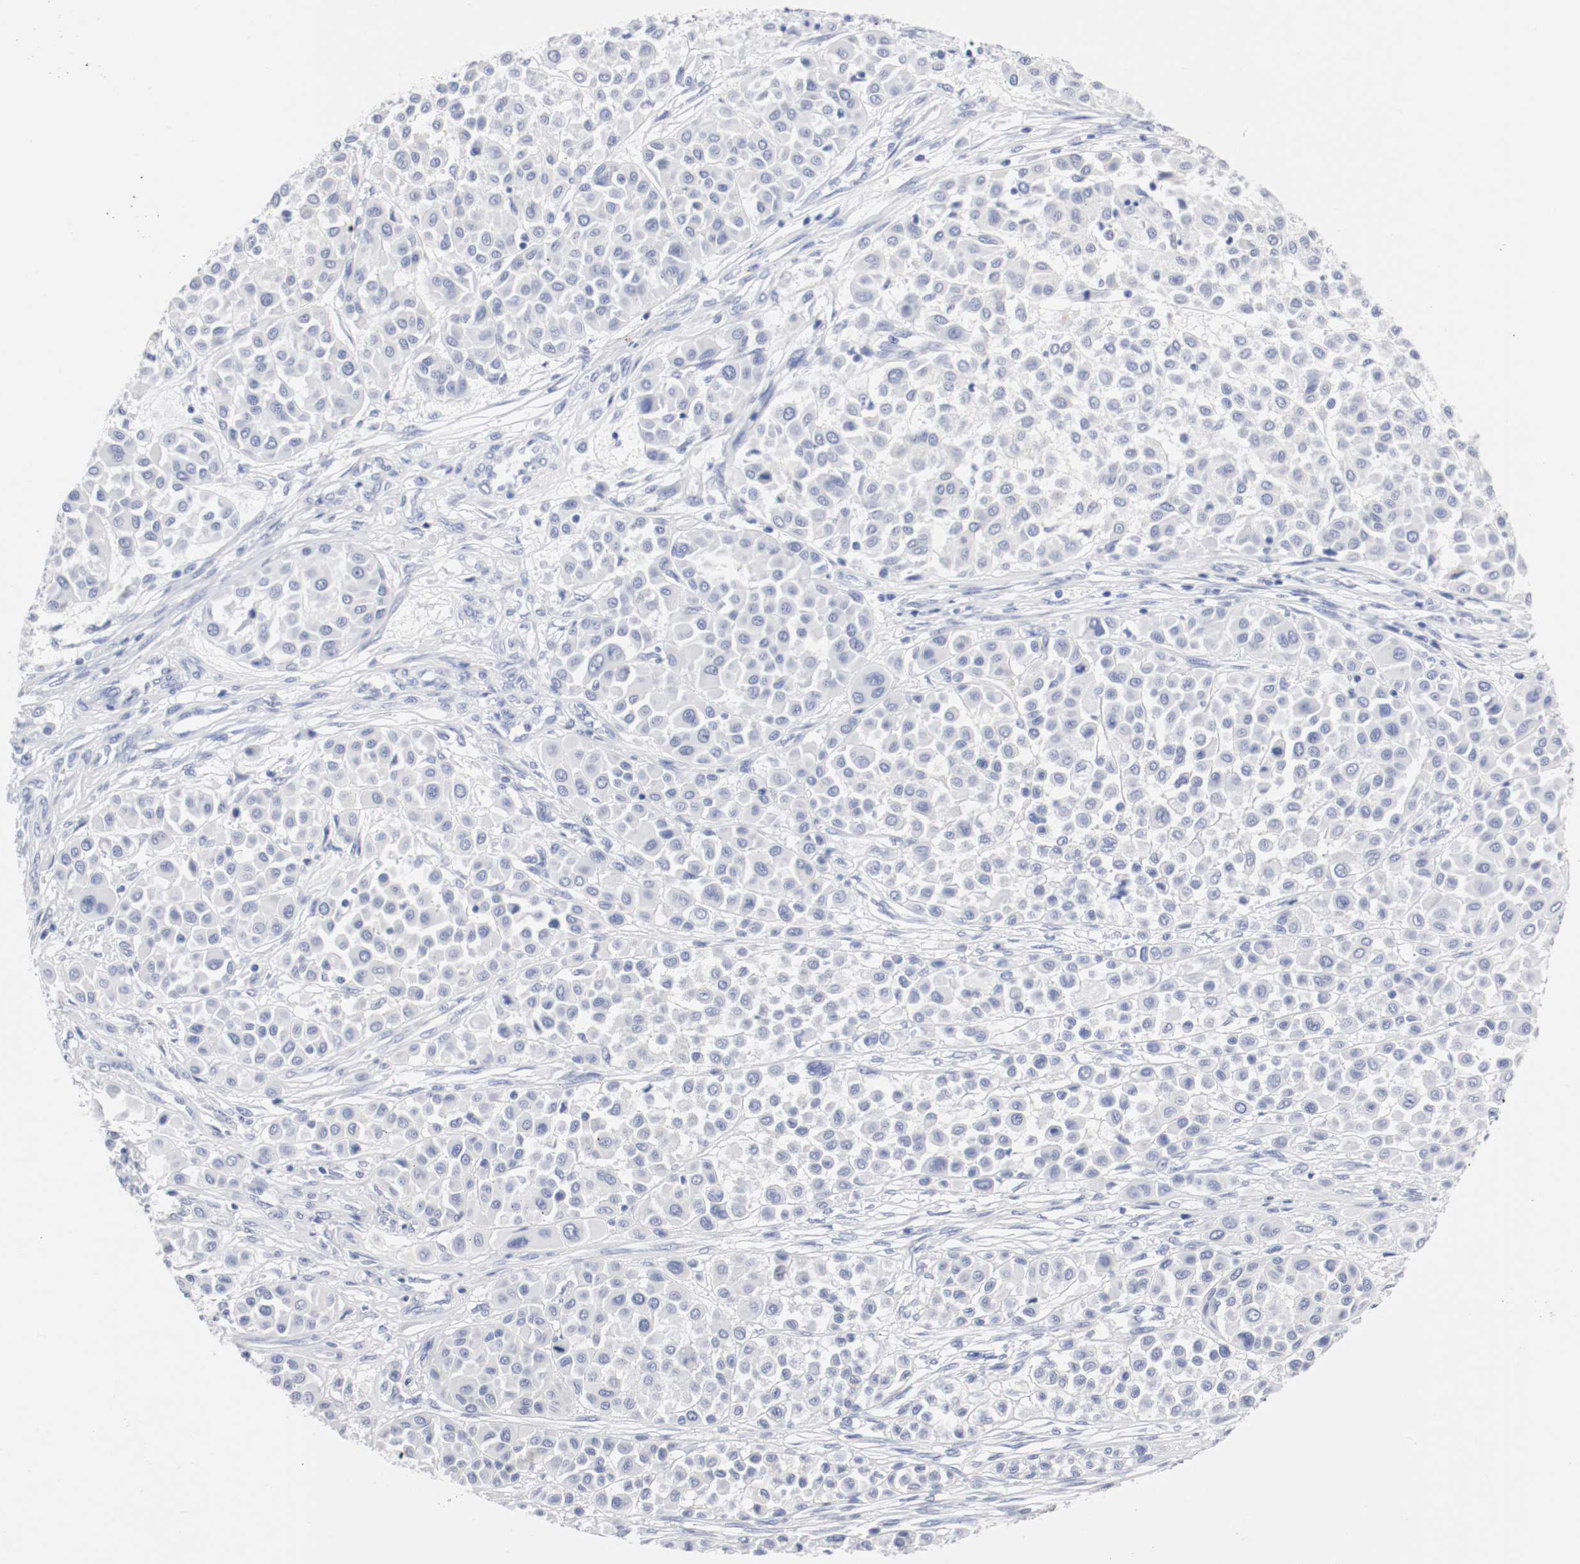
{"staining": {"intensity": "negative", "quantity": "none", "location": "none"}, "tissue": "melanoma", "cell_type": "Tumor cells", "image_type": "cancer", "snomed": [{"axis": "morphology", "description": "Malignant melanoma, Metastatic site"}, {"axis": "topography", "description": "Soft tissue"}], "caption": "Immunohistochemistry (IHC) photomicrograph of human melanoma stained for a protein (brown), which displays no staining in tumor cells.", "gene": "GAD1", "patient": {"sex": "male", "age": 41}}